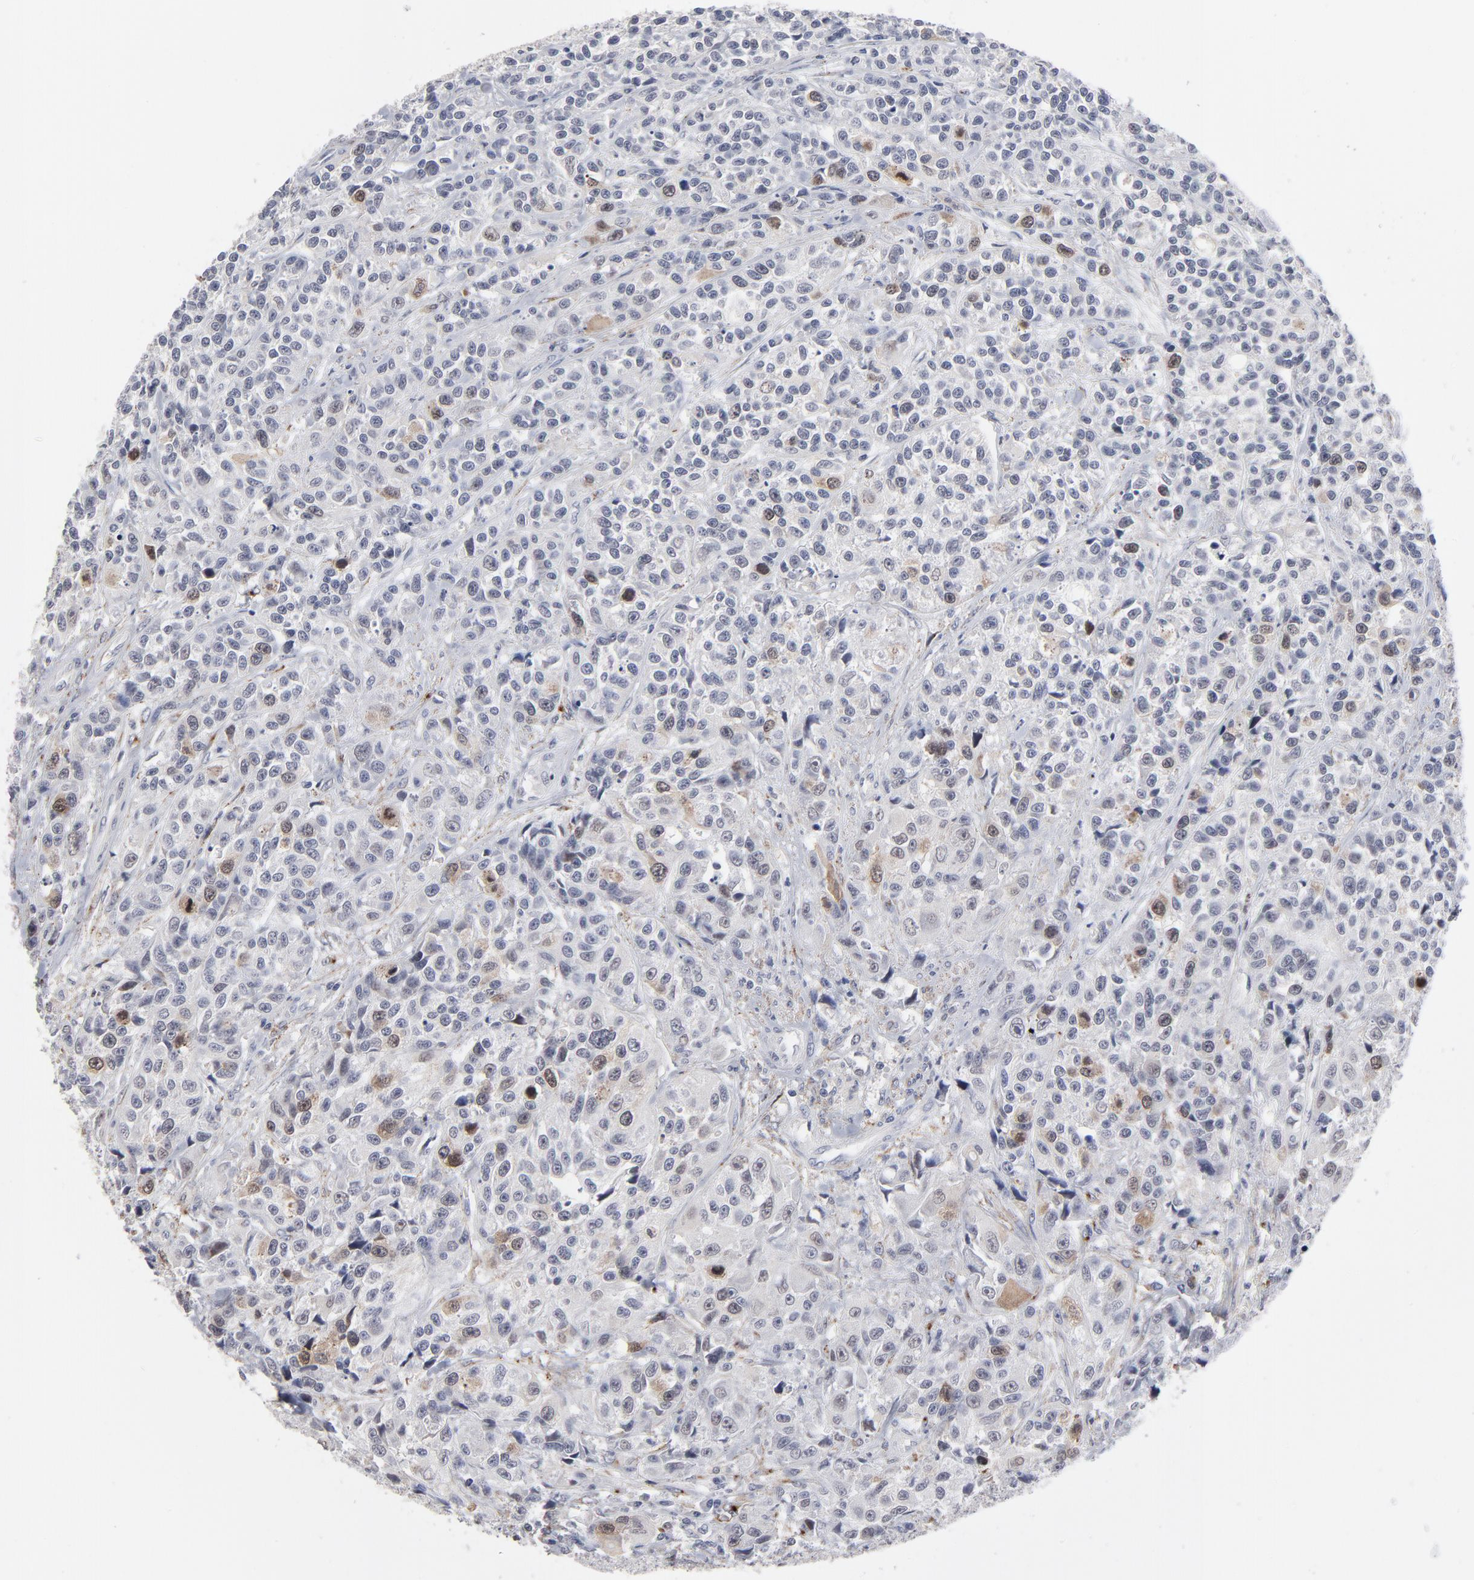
{"staining": {"intensity": "weak", "quantity": "<25%", "location": "cytoplasmic/membranous"}, "tissue": "urothelial cancer", "cell_type": "Tumor cells", "image_type": "cancer", "snomed": [{"axis": "morphology", "description": "Urothelial carcinoma, High grade"}, {"axis": "topography", "description": "Urinary bladder"}], "caption": "Urothelial cancer was stained to show a protein in brown. There is no significant positivity in tumor cells.", "gene": "AURKA", "patient": {"sex": "female", "age": 81}}